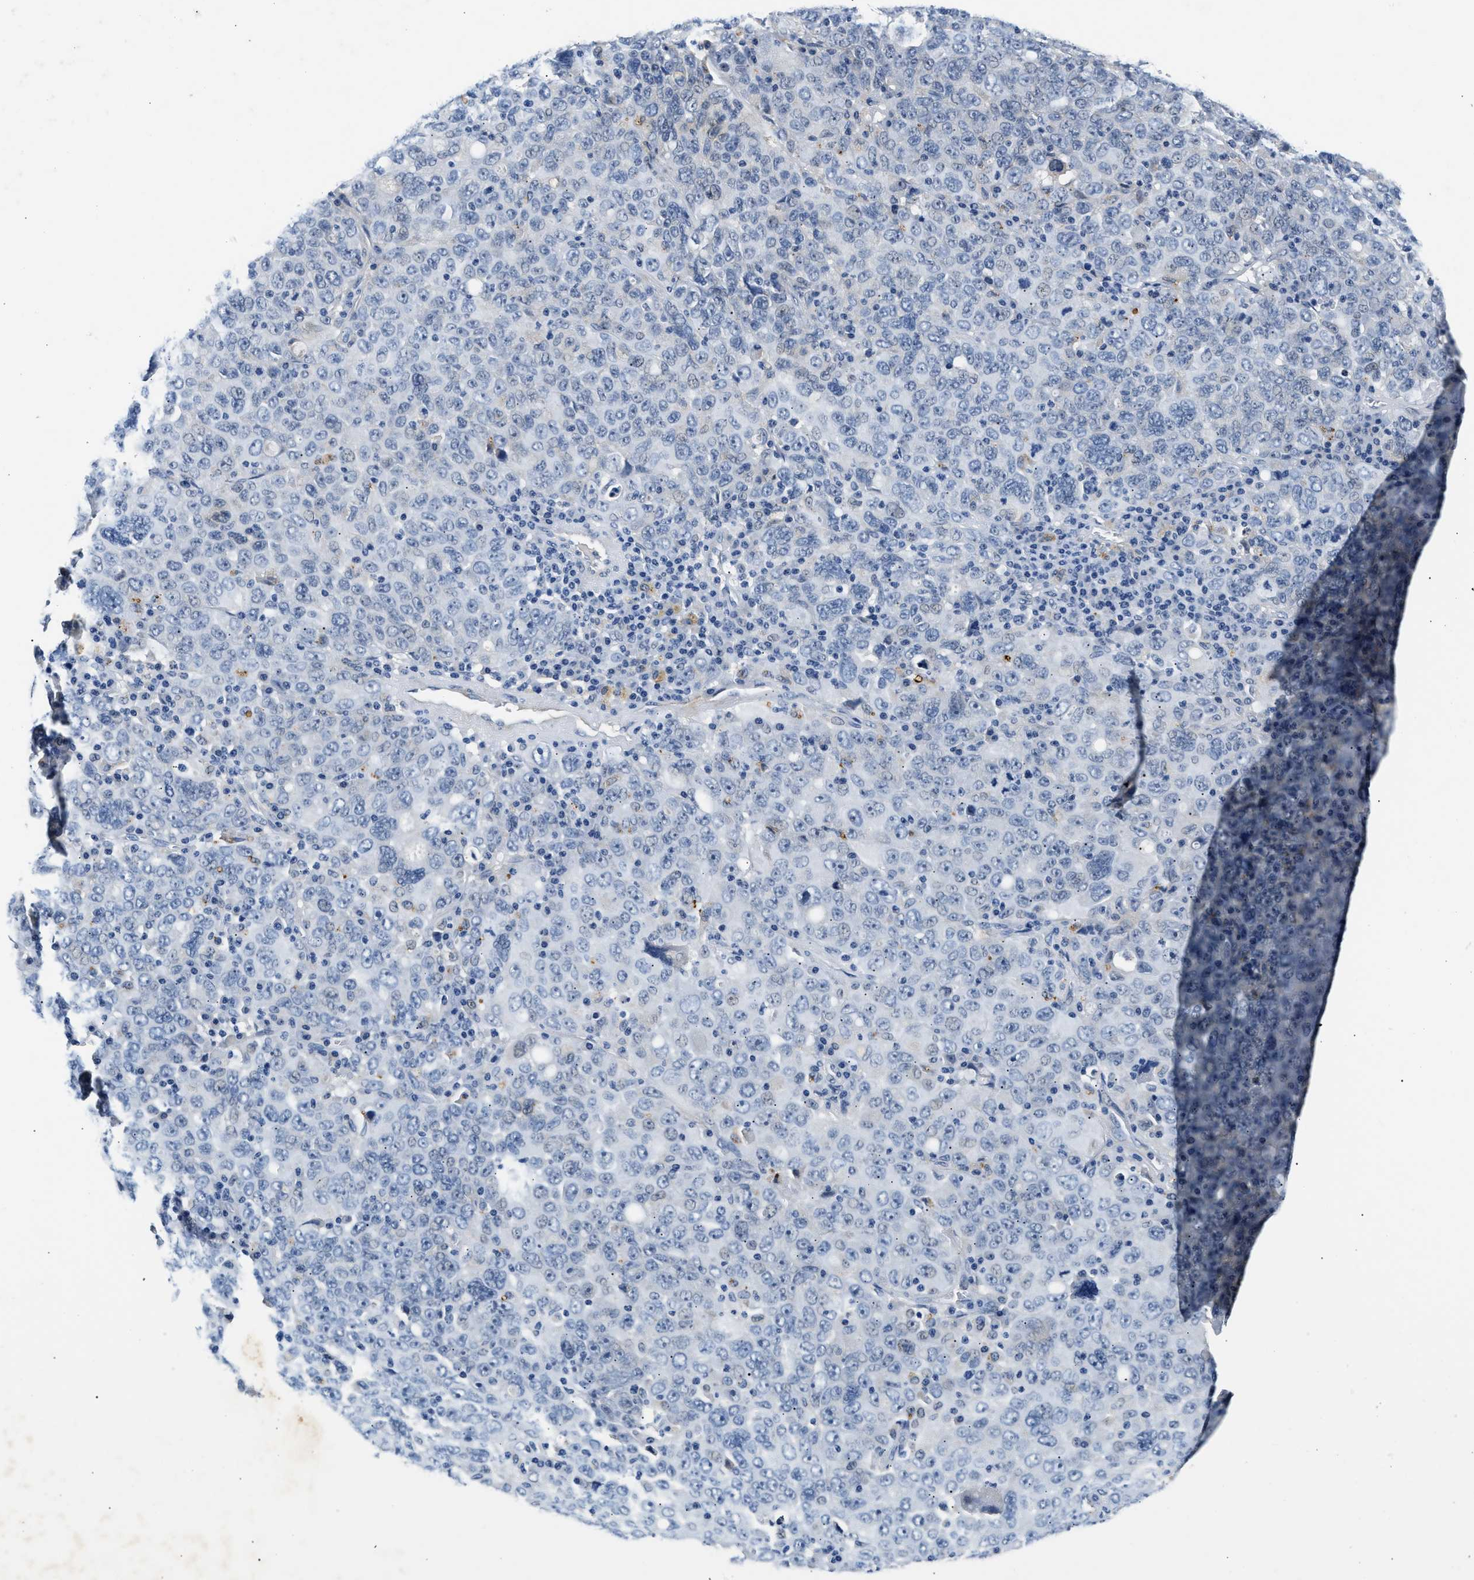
{"staining": {"intensity": "negative", "quantity": "none", "location": "none"}, "tissue": "ovarian cancer", "cell_type": "Tumor cells", "image_type": "cancer", "snomed": [{"axis": "morphology", "description": "Carcinoma, endometroid"}, {"axis": "topography", "description": "Ovary"}], "caption": "High magnification brightfield microscopy of ovarian cancer stained with DAB (brown) and counterstained with hematoxylin (blue): tumor cells show no significant positivity.", "gene": "MED22", "patient": {"sex": "female", "age": 62}}